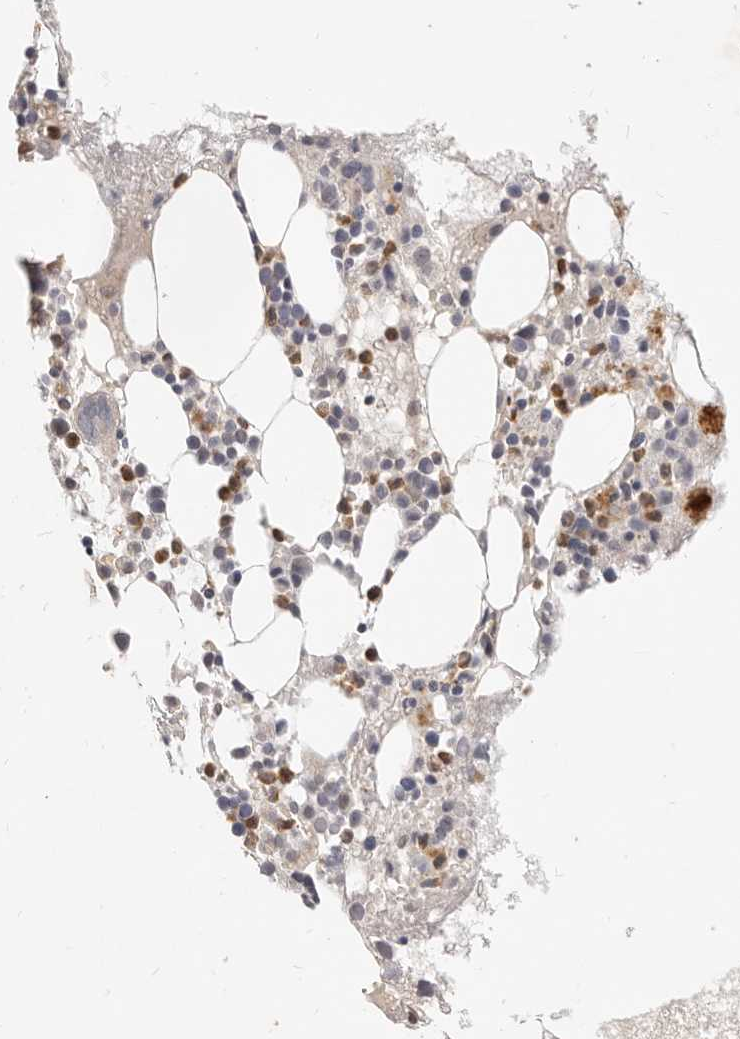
{"staining": {"intensity": "moderate", "quantity": "25%-75%", "location": "cytoplasmic/membranous,nuclear"}, "tissue": "bone marrow", "cell_type": "Hematopoietic cells", "image_type": "normal", "snomed": [{"axis": "morphology", "description": "Normal tissue, NOS"}, {"axis": "topography", "description": "Bone marrow"}], "caption": "Immunohistochemical staining of unremarkable bone marrow demonstrates 25%-75% levels of moderate cytoplasmic/membranous,nuclear protein positivity in approximately 25%-75% of hematopoietic cells.", "gene": "USP49", "patient": {"sex": "female", "age": 52}}